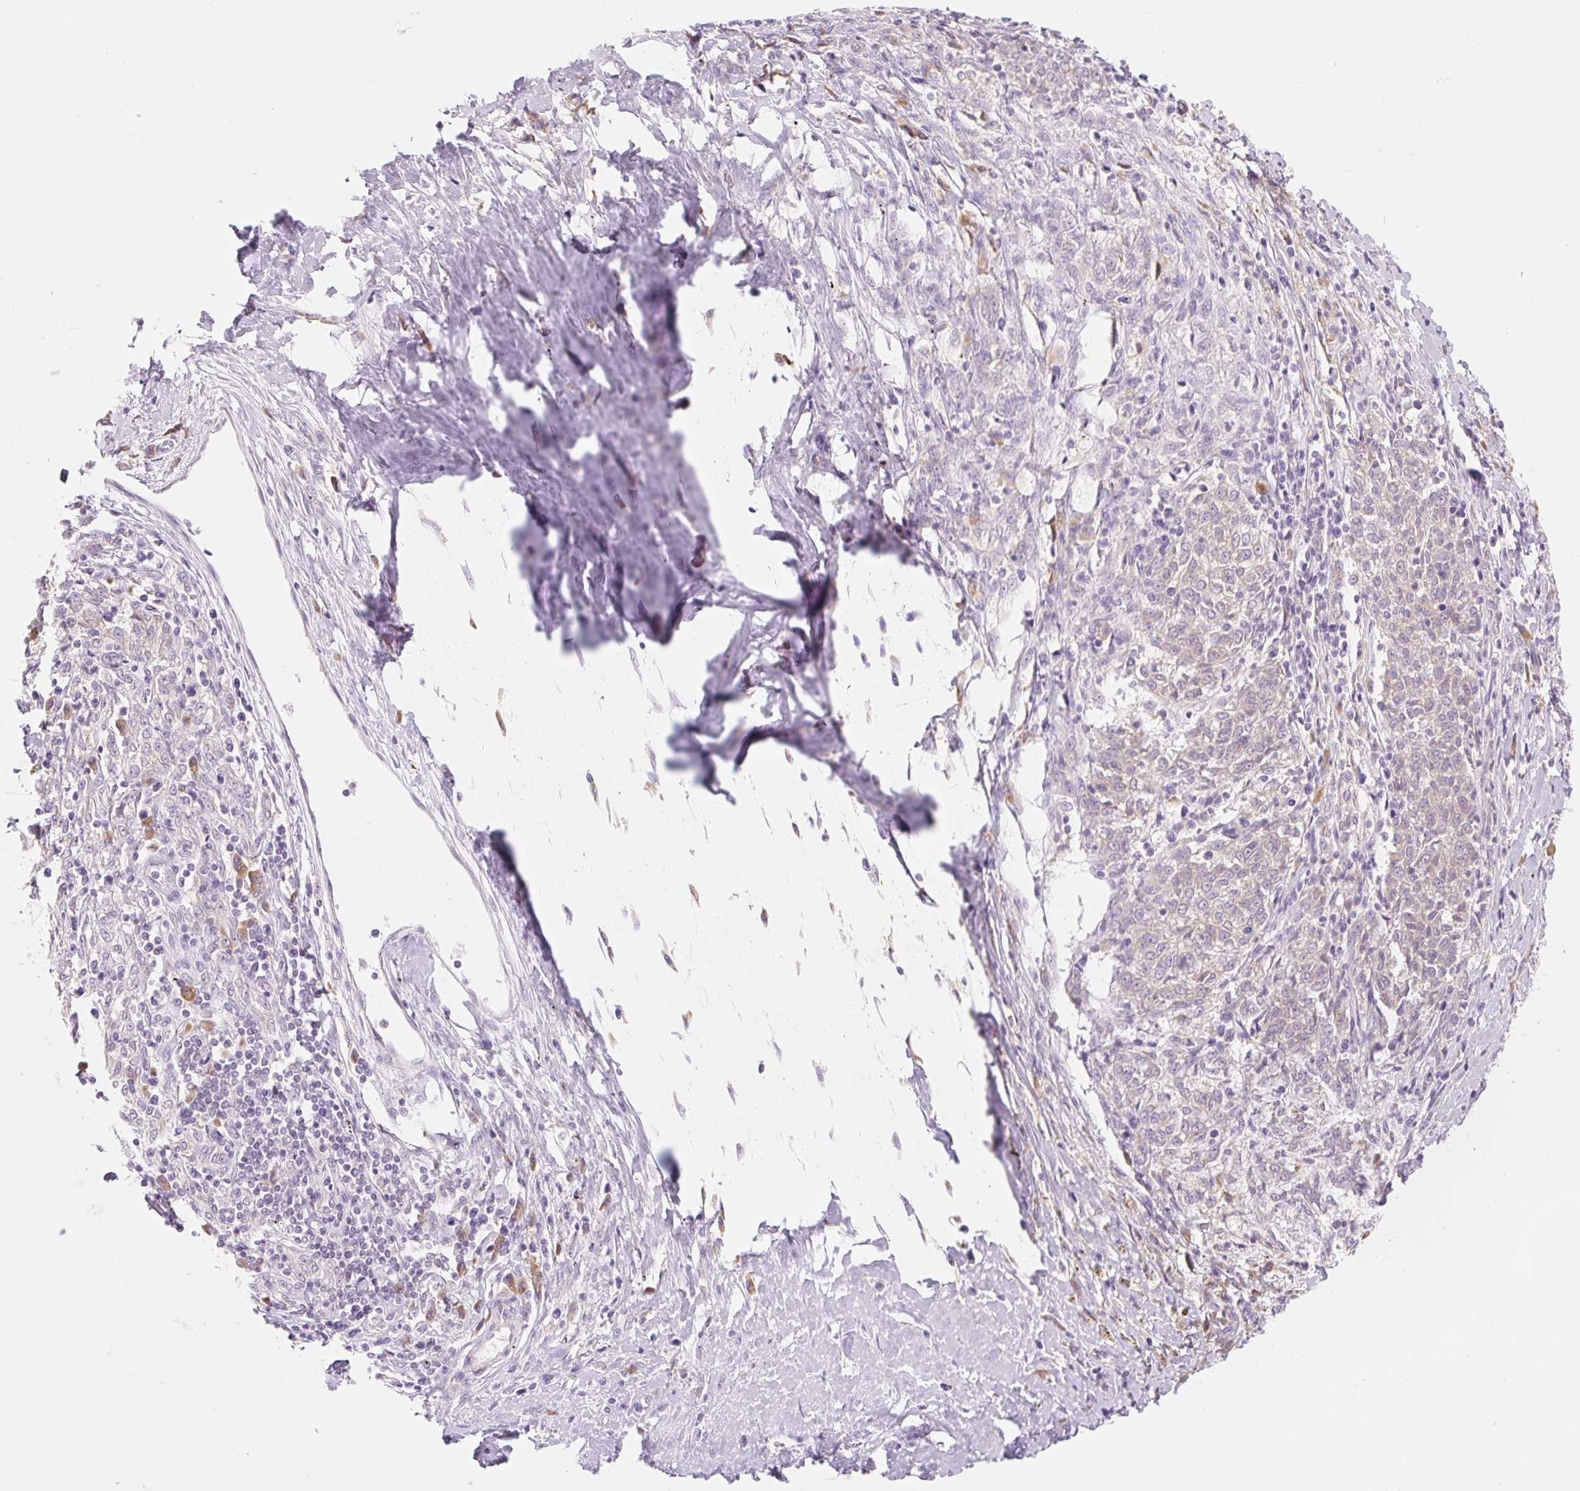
{"staining": {"intensity": "weak", "quantity": "<25%", "location": "cytoplasmic/membranous"}, "tissue": "melanoma", "cell_type": "Tumor cells", "image_type": "cancer", "snomed": [{"axis": "morphology", "description": "Malignant melanoma, NOS"}, {"axis": "topography", "description": "Skin"}], "caption": "This photomicrograph is of malignant melanoma stained with immunohistochemistry to label a protein in brown with the nuclei are counter-stained blue. There is no staining in tumor cells. The staining was performed using DAB (3,3'-diaminobenzidine) to visualize the protein expression in brown, while the nuclei were stained in blue with hematoxylin (Magnification: 20x).", "gene": "MYO1D", "patient": {"sex": "female", "age": 72}}